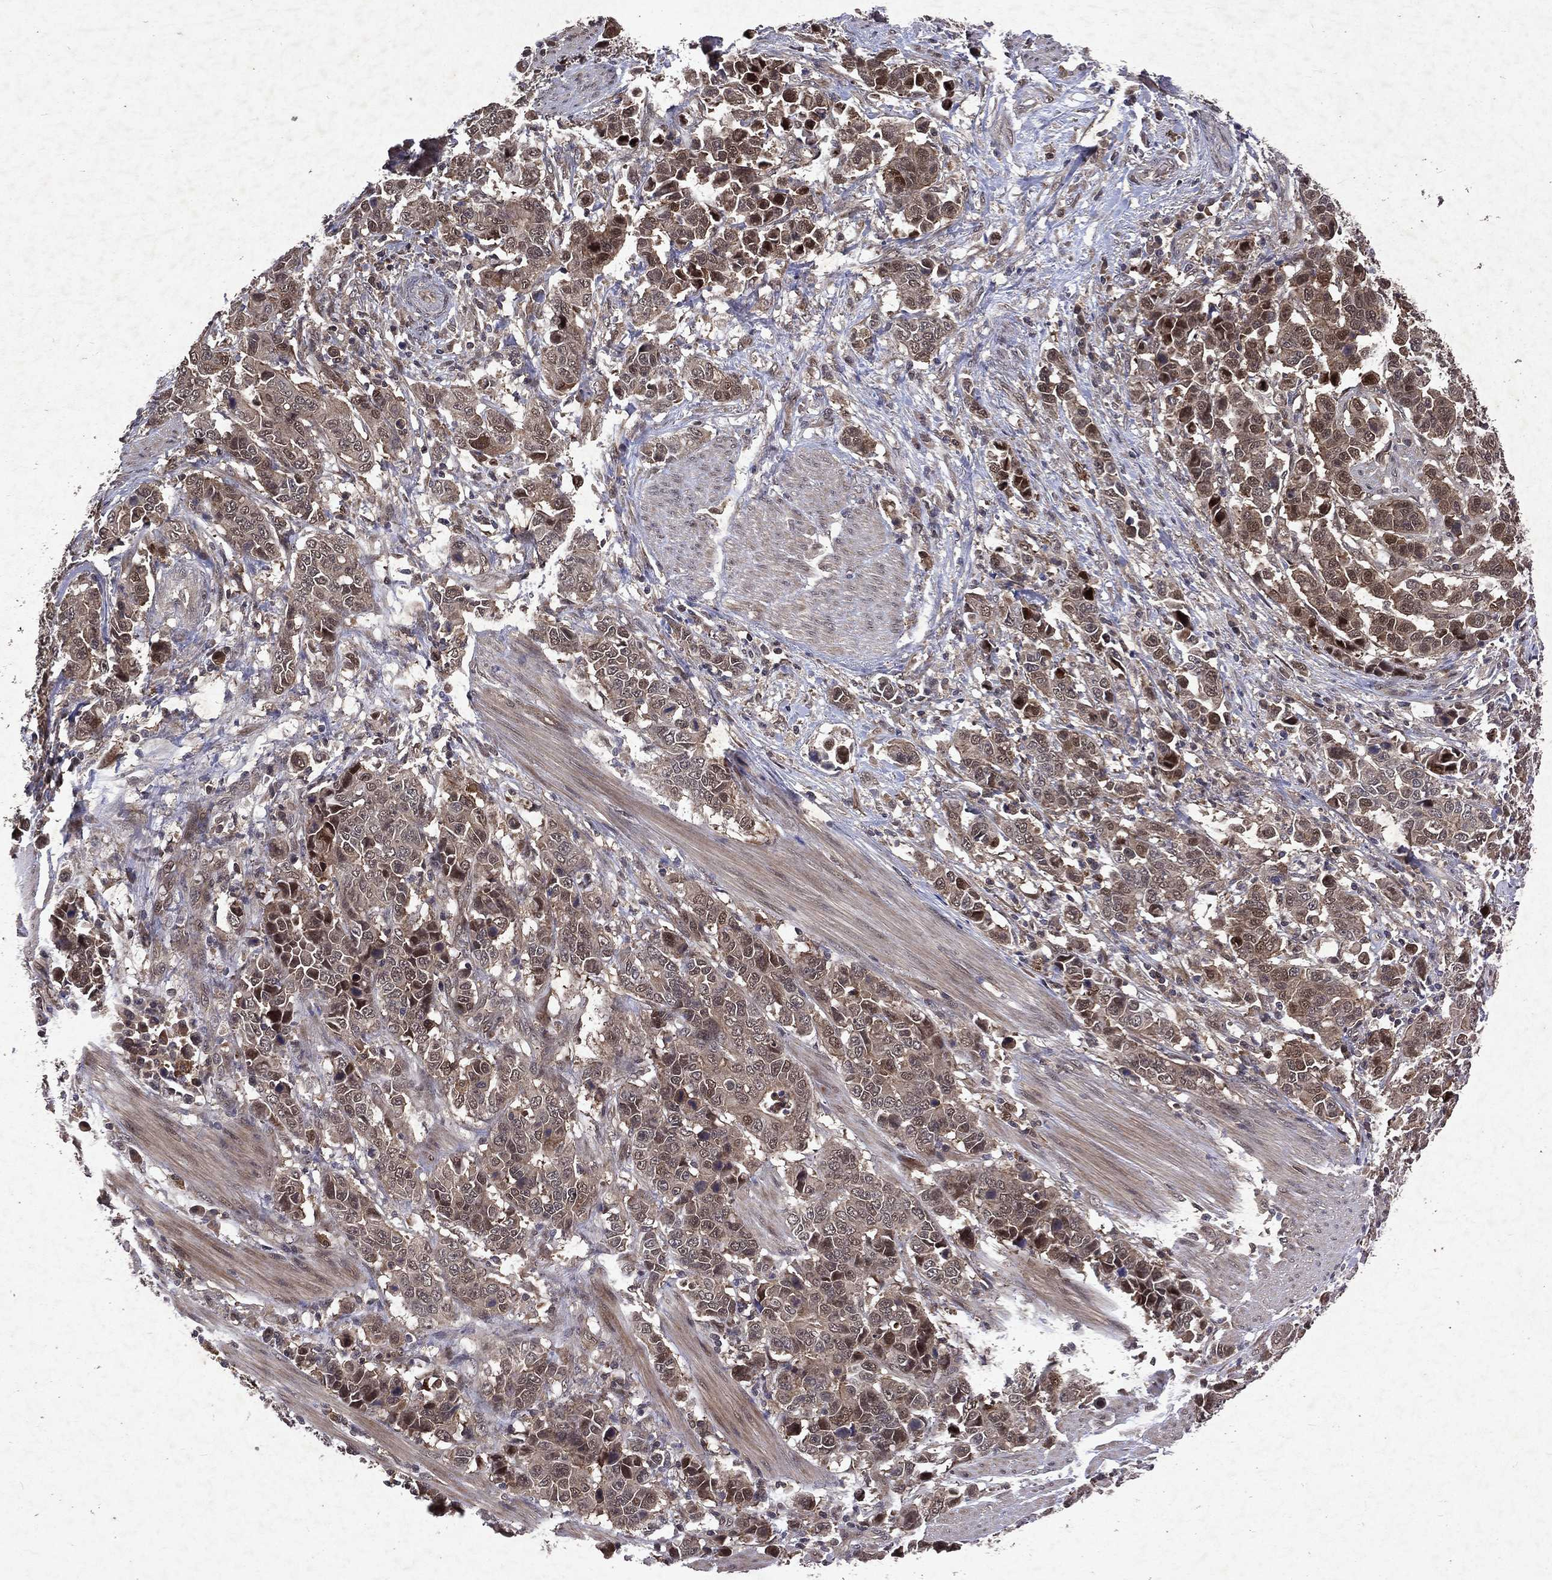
{"staining": {"intensity": "moderate", "quantity": "25%-75%", "location": "cytoplasmic/membranous,nuclear"}, "tissue": "stomach cancer", "cell_type": "Tumor cells", "image_type": "cancer", "snomed": [{"axis": "morphology", "description": "Adenocarcinoma, NOS"}, {"axis": "topography", "description": "Stomach, upper"}], "caption": "Protein staining reveals moderate cytoplasmic/membranous and nuclear expression in about 25%-75% of tumor cells in stomach cancer. The staining is performed using DAB (3,3'-diaminobenzidine) brown chromogen to label protein expression. The nuclei are counter-stained blue using hematoxylin.", "gene": "MTAP", "patient": {"sex": "male", "age": 69}}